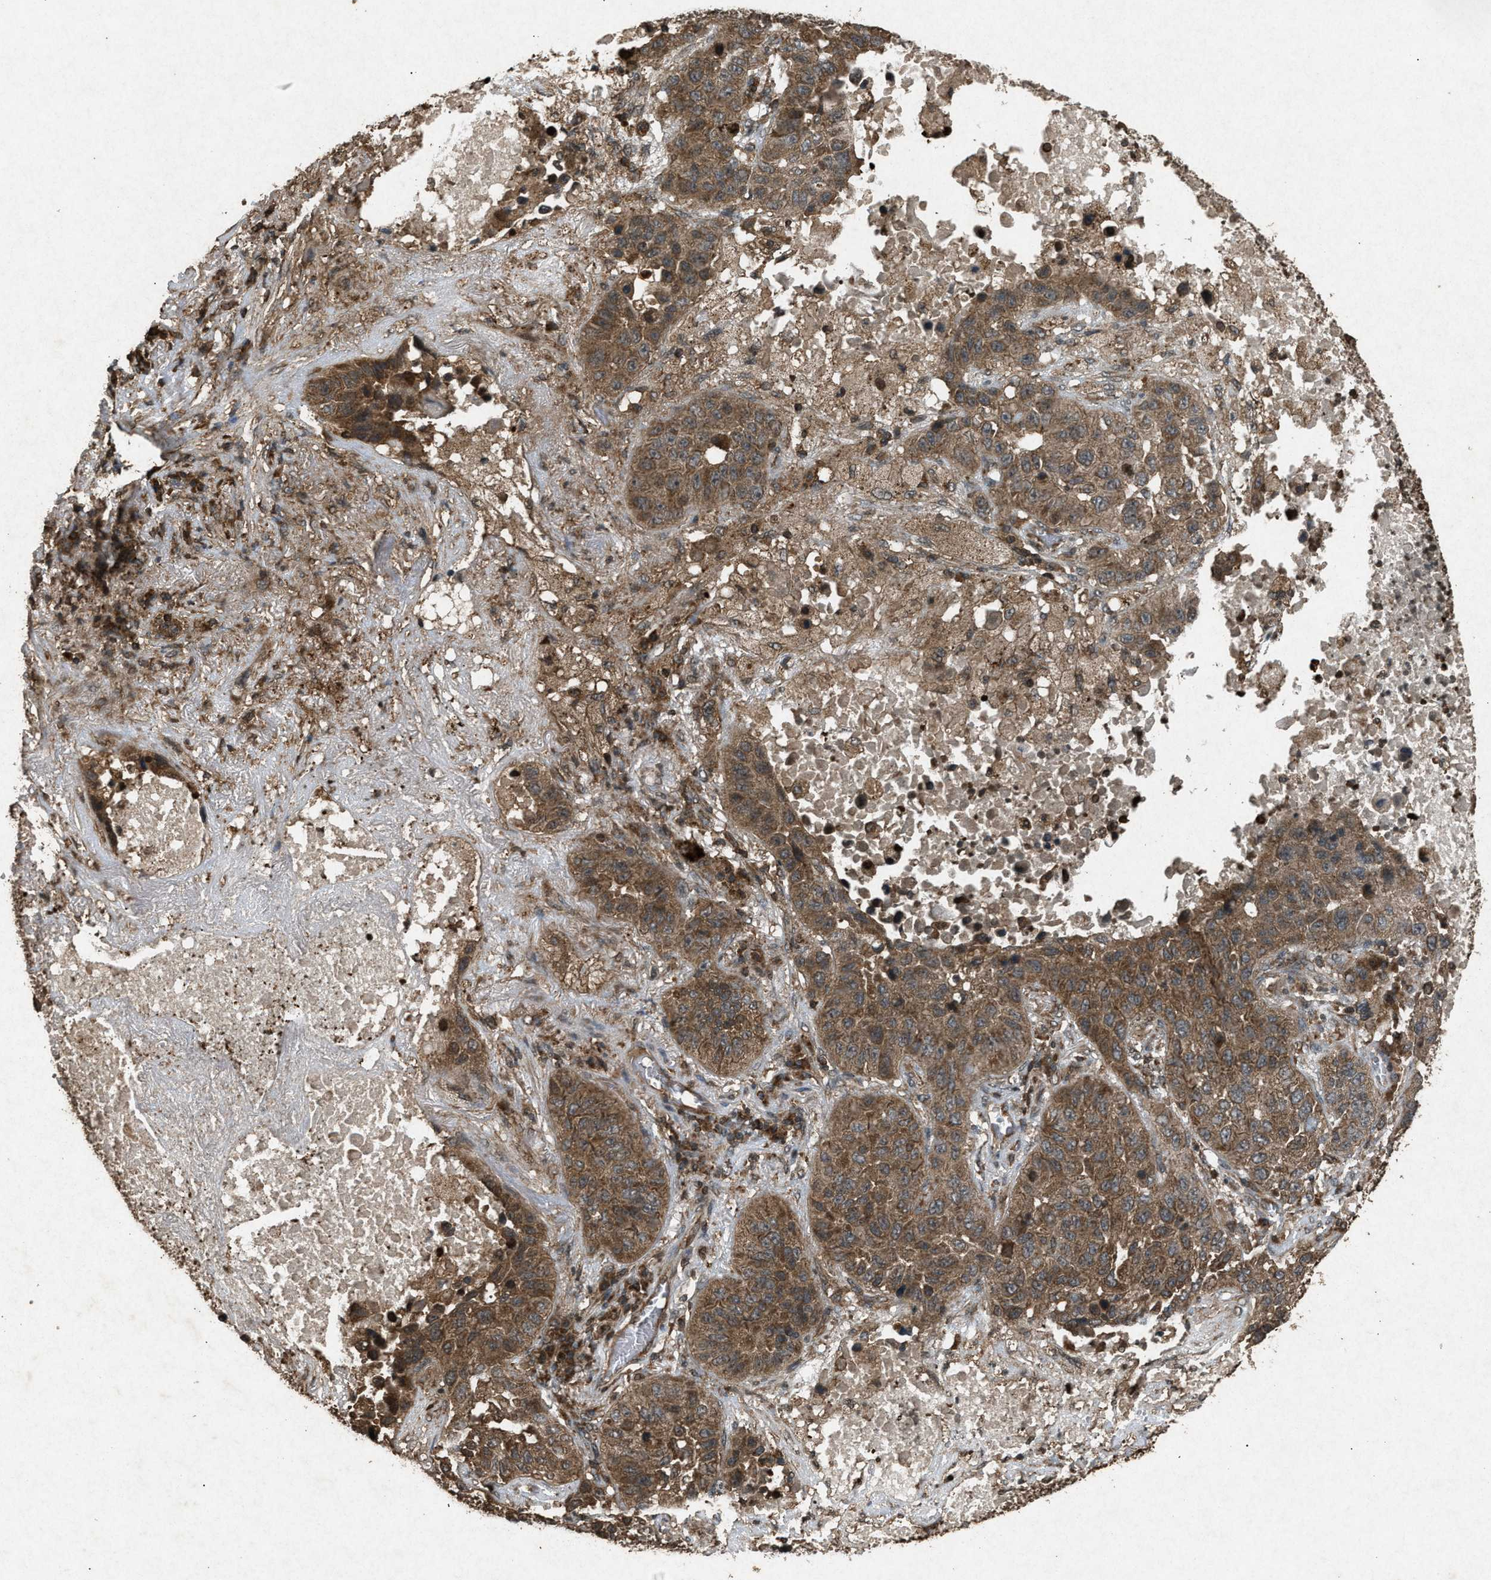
{"staining": {"intensity": "moderate", "quantity": ">75%", "location": "cytoplasmic/membranous"}, "tissue": "lung cancer", "cell_type": "Tumor cells", "image_type": "cancer", "snomed": [{"axis": "morphology", "description": "Squamous cell carcinoma, NOS"}, {"axis": "topography", "description": "Lung"}], "caption": "Protein expression analysis of lung cancer (squamous cell carcinoma) reveals moderate cytoplasmic/membranous staining in approximately >75% of tumor cells.", "gene": "OAS1", "patient": {"sex": "male", "age": 57}}